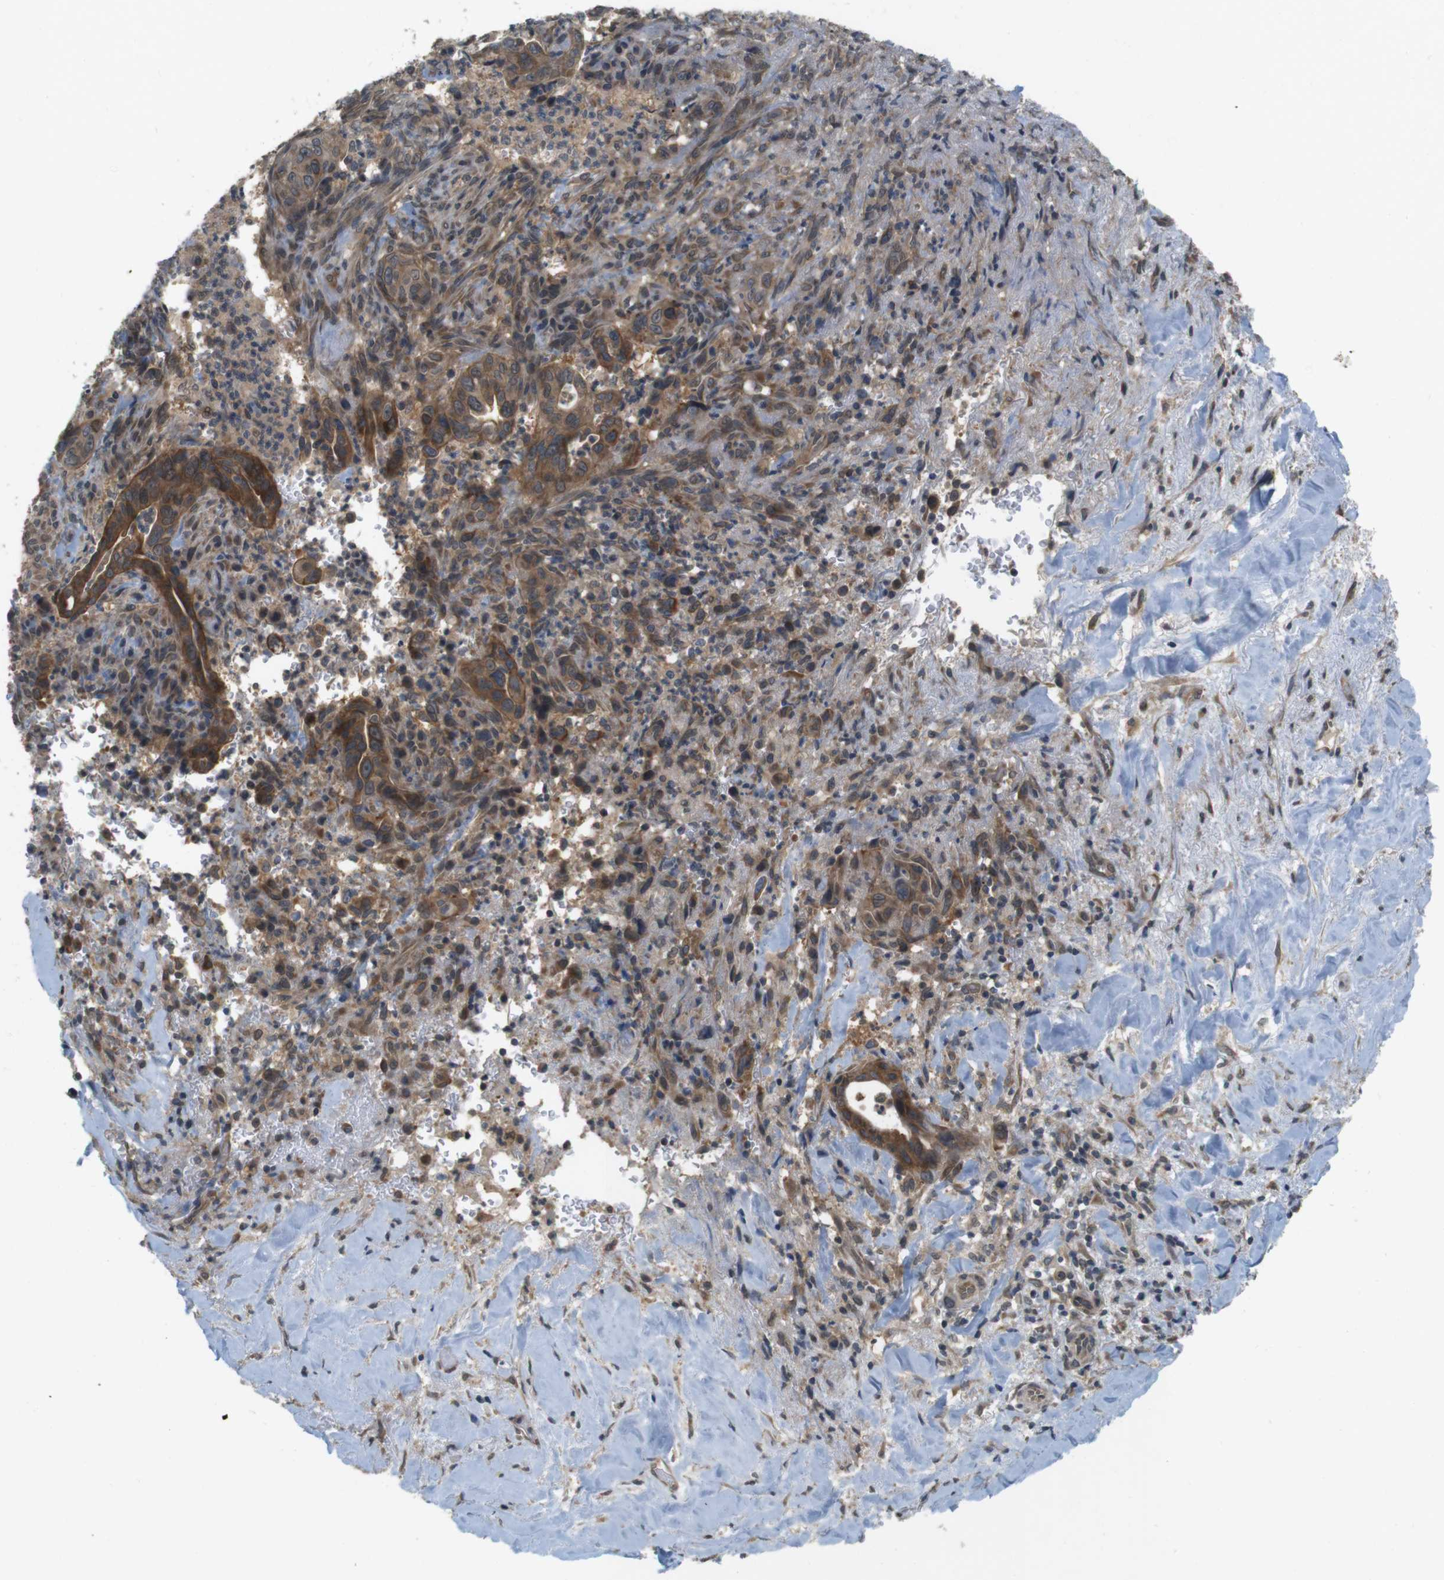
{"staining": {"intensity": "moderate", "quantity": ">75%", "location": "cytoplasmic/membranous"}, "tissue": "liver cancer", "cell_type": "Tumor cells", "image_type": "cancer", "snomed": [{"axis": "morphology", "description": "Cholangiocarcinoma"}, {"axis": "topography", "description": "Liver"}], "caption": "This is a photomicrograph of IHC staining of liver cancer (cholangiocarcinoma), which shows moderate positivity in the cytoplasmic/membranous of tumor cells.", "gene": "RNF130", "patient": {"sex": "female", "age": 67}}